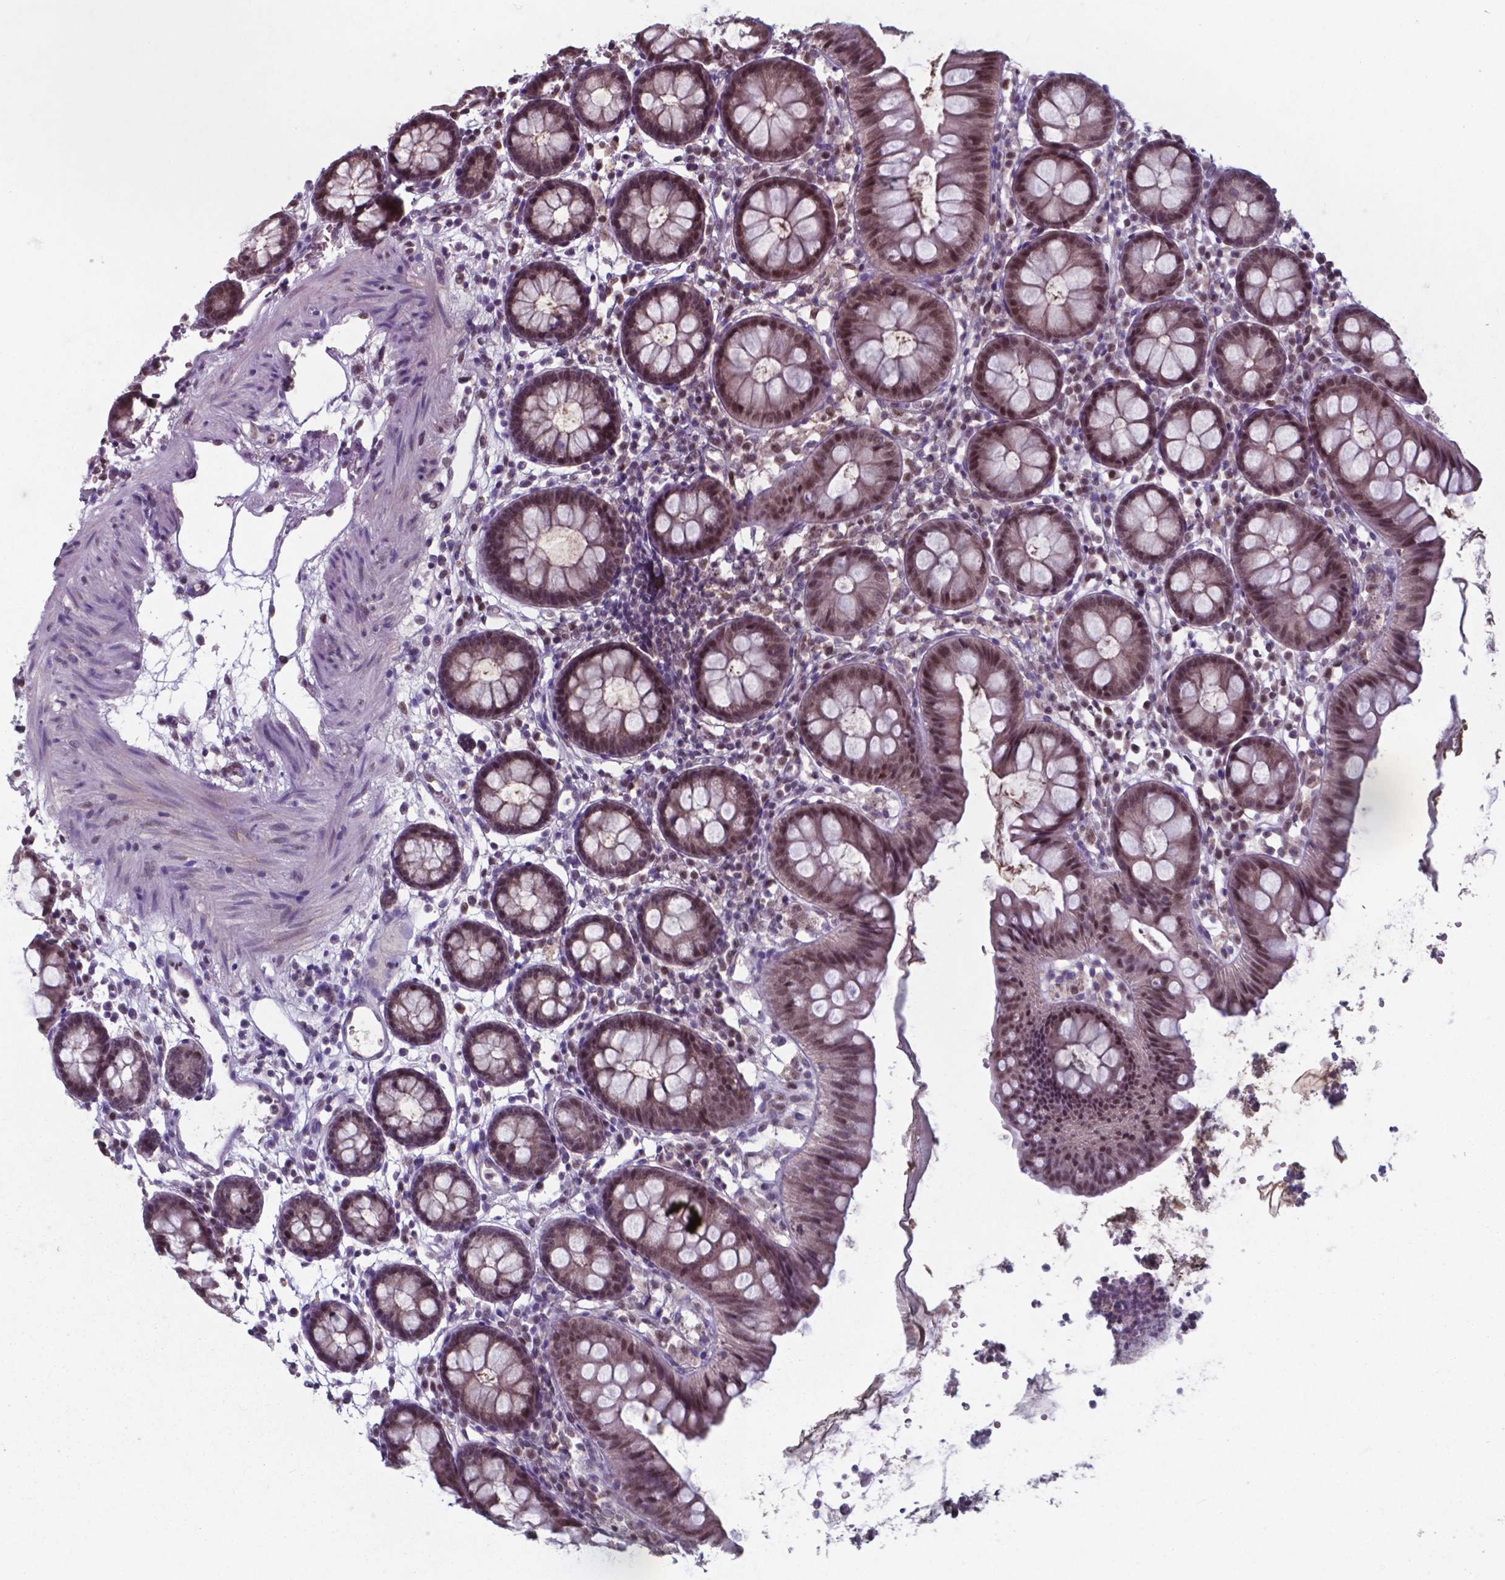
{"staining": {"intensity": "weak", "quantity": "25%-75%", "location": "nuclear"}, "tissue": "colon", "cell_type": "Endothelial cells", "image_type": "normal", "snomed": [{"axis": "morphology", "description": "Normal tissue, NOS"}, {"axis": "topography", "description": "Colon"}], "caption": "Normal colon was stained to show a protein in brown. There is low levels of weak nuclear positivity in approximately 25%-75% of endothelial cells. Nuclei are stained in blue.", "gene": "UBA1", "patient": {"sex": "female", "age": 84}}